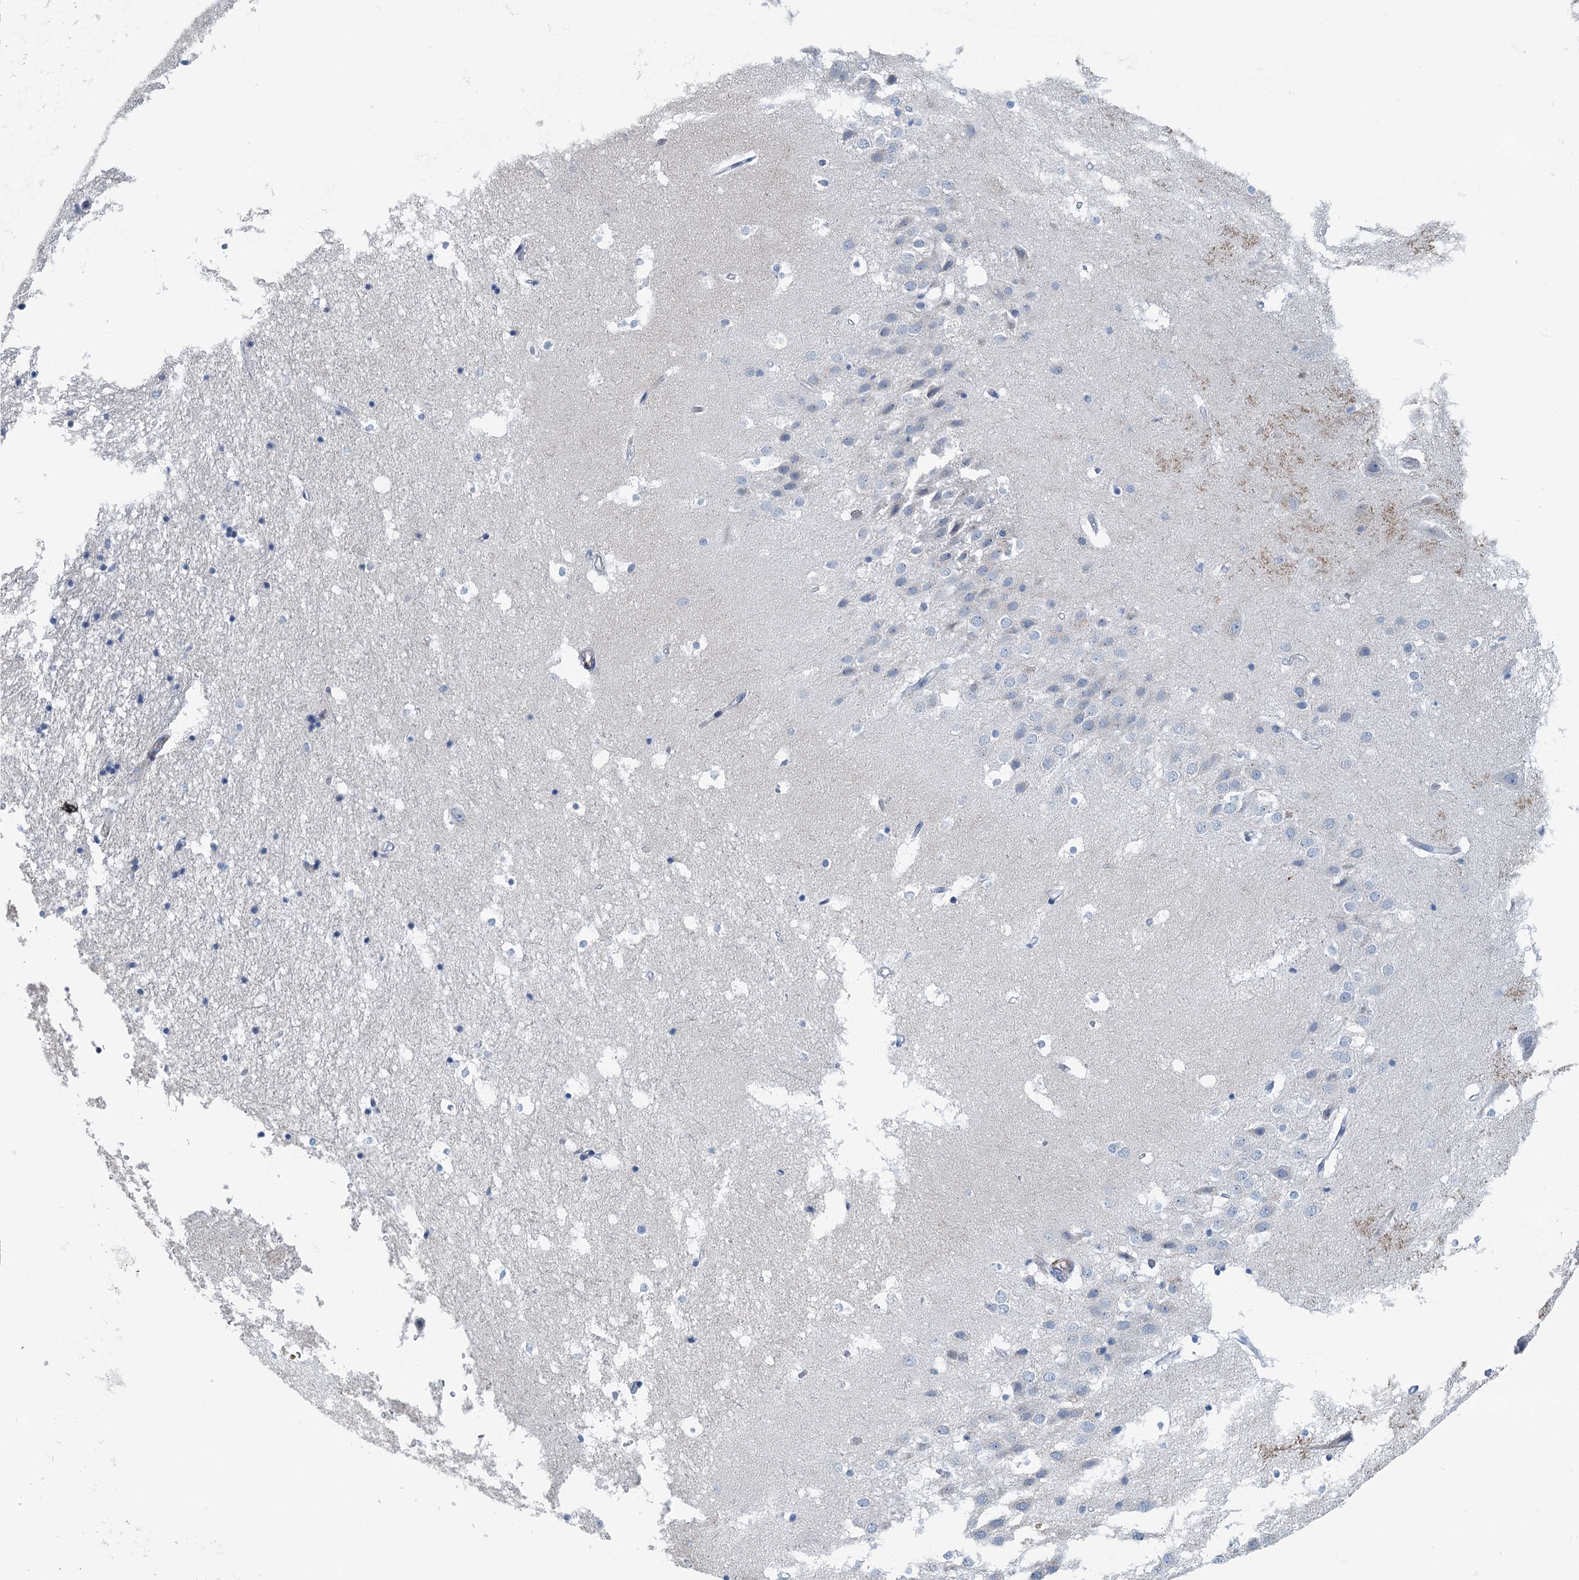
{"staining": {"intensity": "negative", "quantity": "none", "location": "none"}, "tissue": "hippocampus", "cell_type": "Glial cells", "image_type": "normal", "snomed": [{"axis": "morphology", "description": "Normal tissue, NOS"}, {"axis": "topography", "description": "Hippocampus"}], "caption": "This is a photomicrograph of immunohistochemistry (IHC) staining of benign hippocampus, which shows no expression in glial cells. The staining is performed using DAB (3,3'-diaminobenzidine) brown chromogen with nuclei counter-stained in using hematoxylin.", "gene": "ZNF527", "patient": {"sex": "female", "age": 52}}